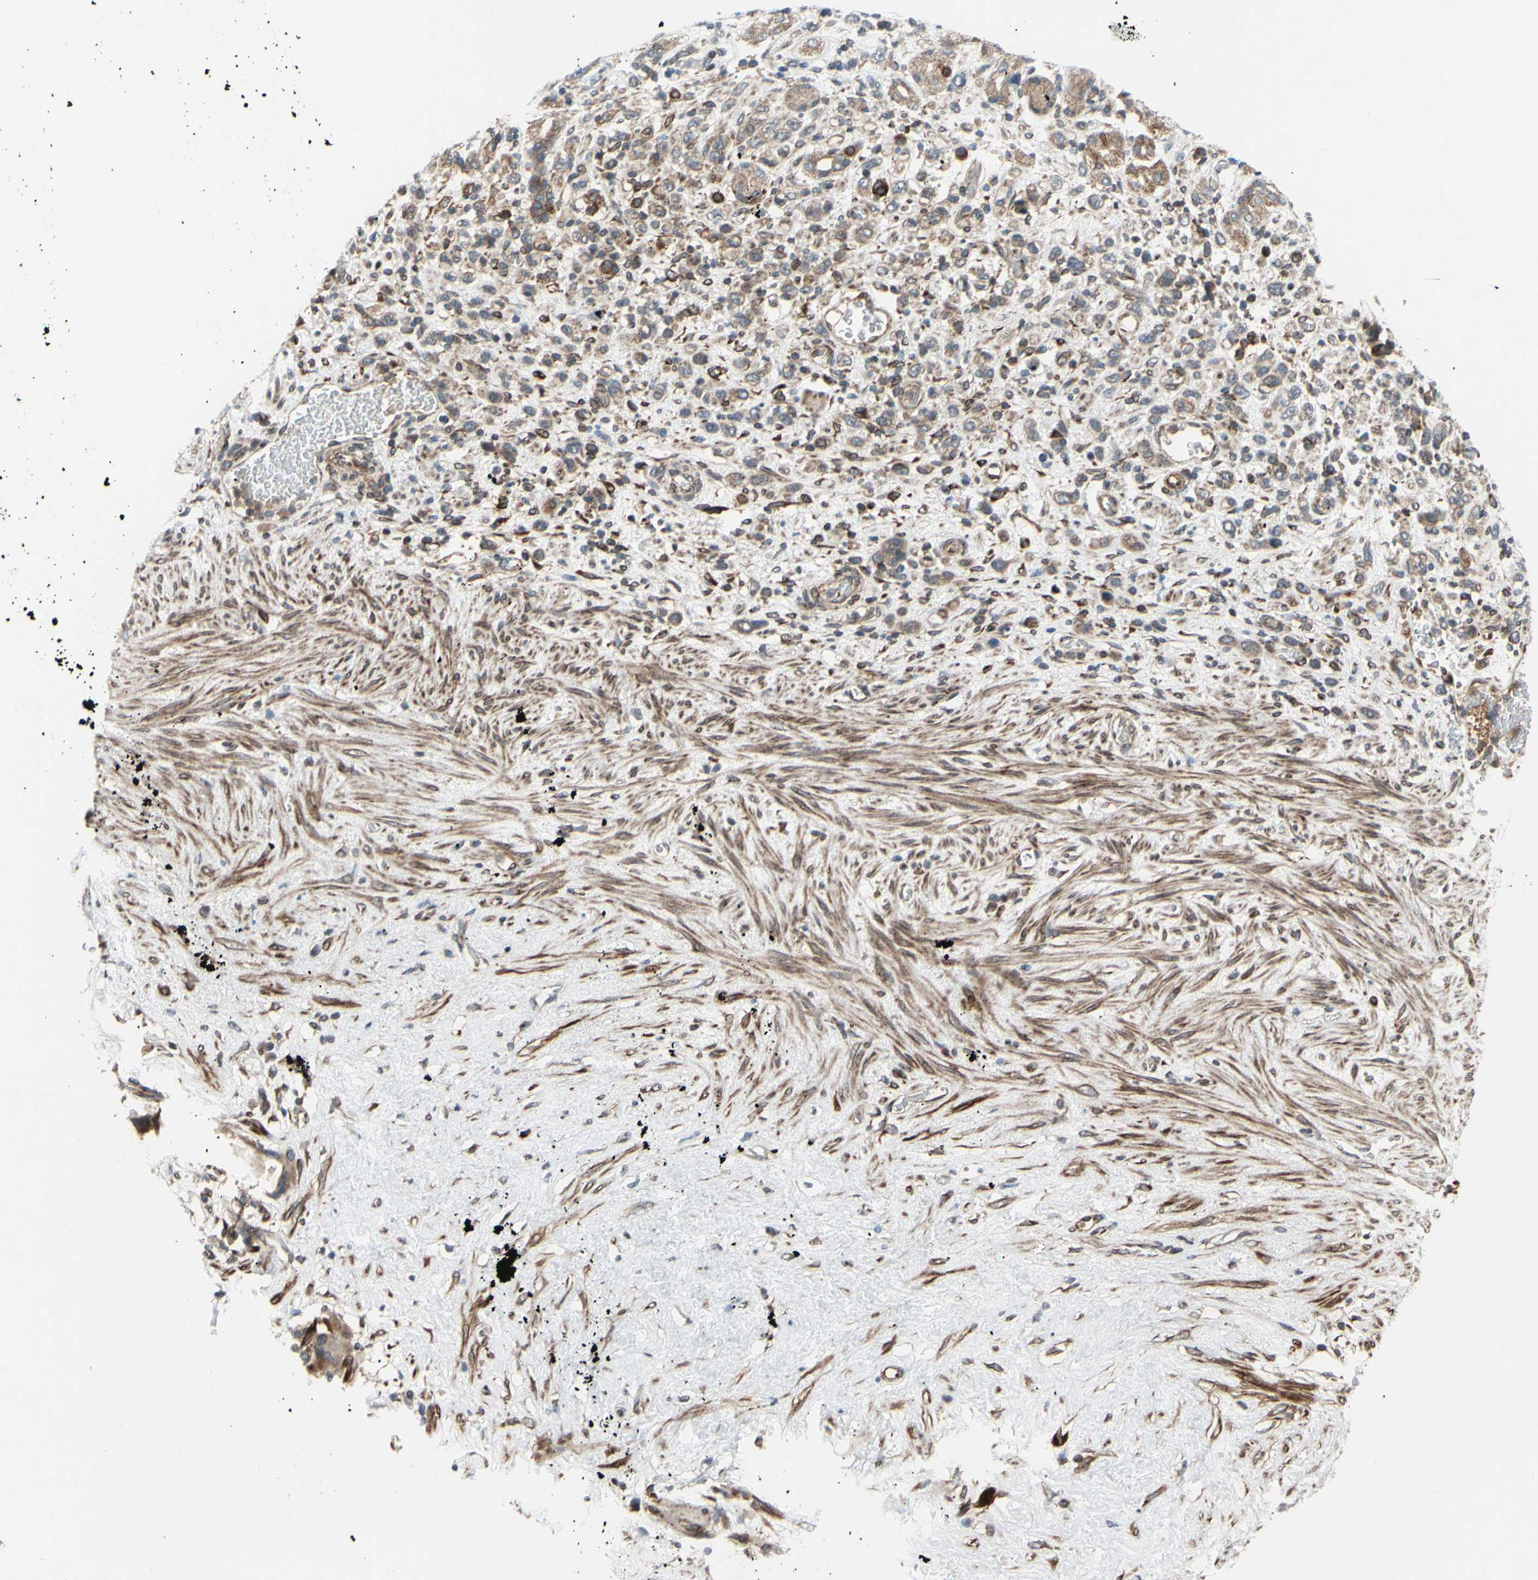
{"staining": {"intensity": "moderate", "quantity": ">75%", "location": "cytoplasmic/membranous"}, "tissue": "stomach cancer", "cell_type": "Tumor cells", "image_type": "cancer", "snomed": [{"axis": "morphology", "description": "Adenocarcinoma, NOS"}, {"axis": "morphology", "description": "Adenocarcinoma, High grade"}, {"axis": "topography", "description": "Stomach, upper"}, {"axis": "topography", "description": "Stomach, lower"}], "caption": "High-power microscopy captured an immunohistochemistry image of adenocarcinoma (stomach), revealing moderate cytoplasmic/membranous positivity in approximately >75% of tumor cells.", "gene": "PRAF2", "patient": {"sex": "female", "age": 65}}